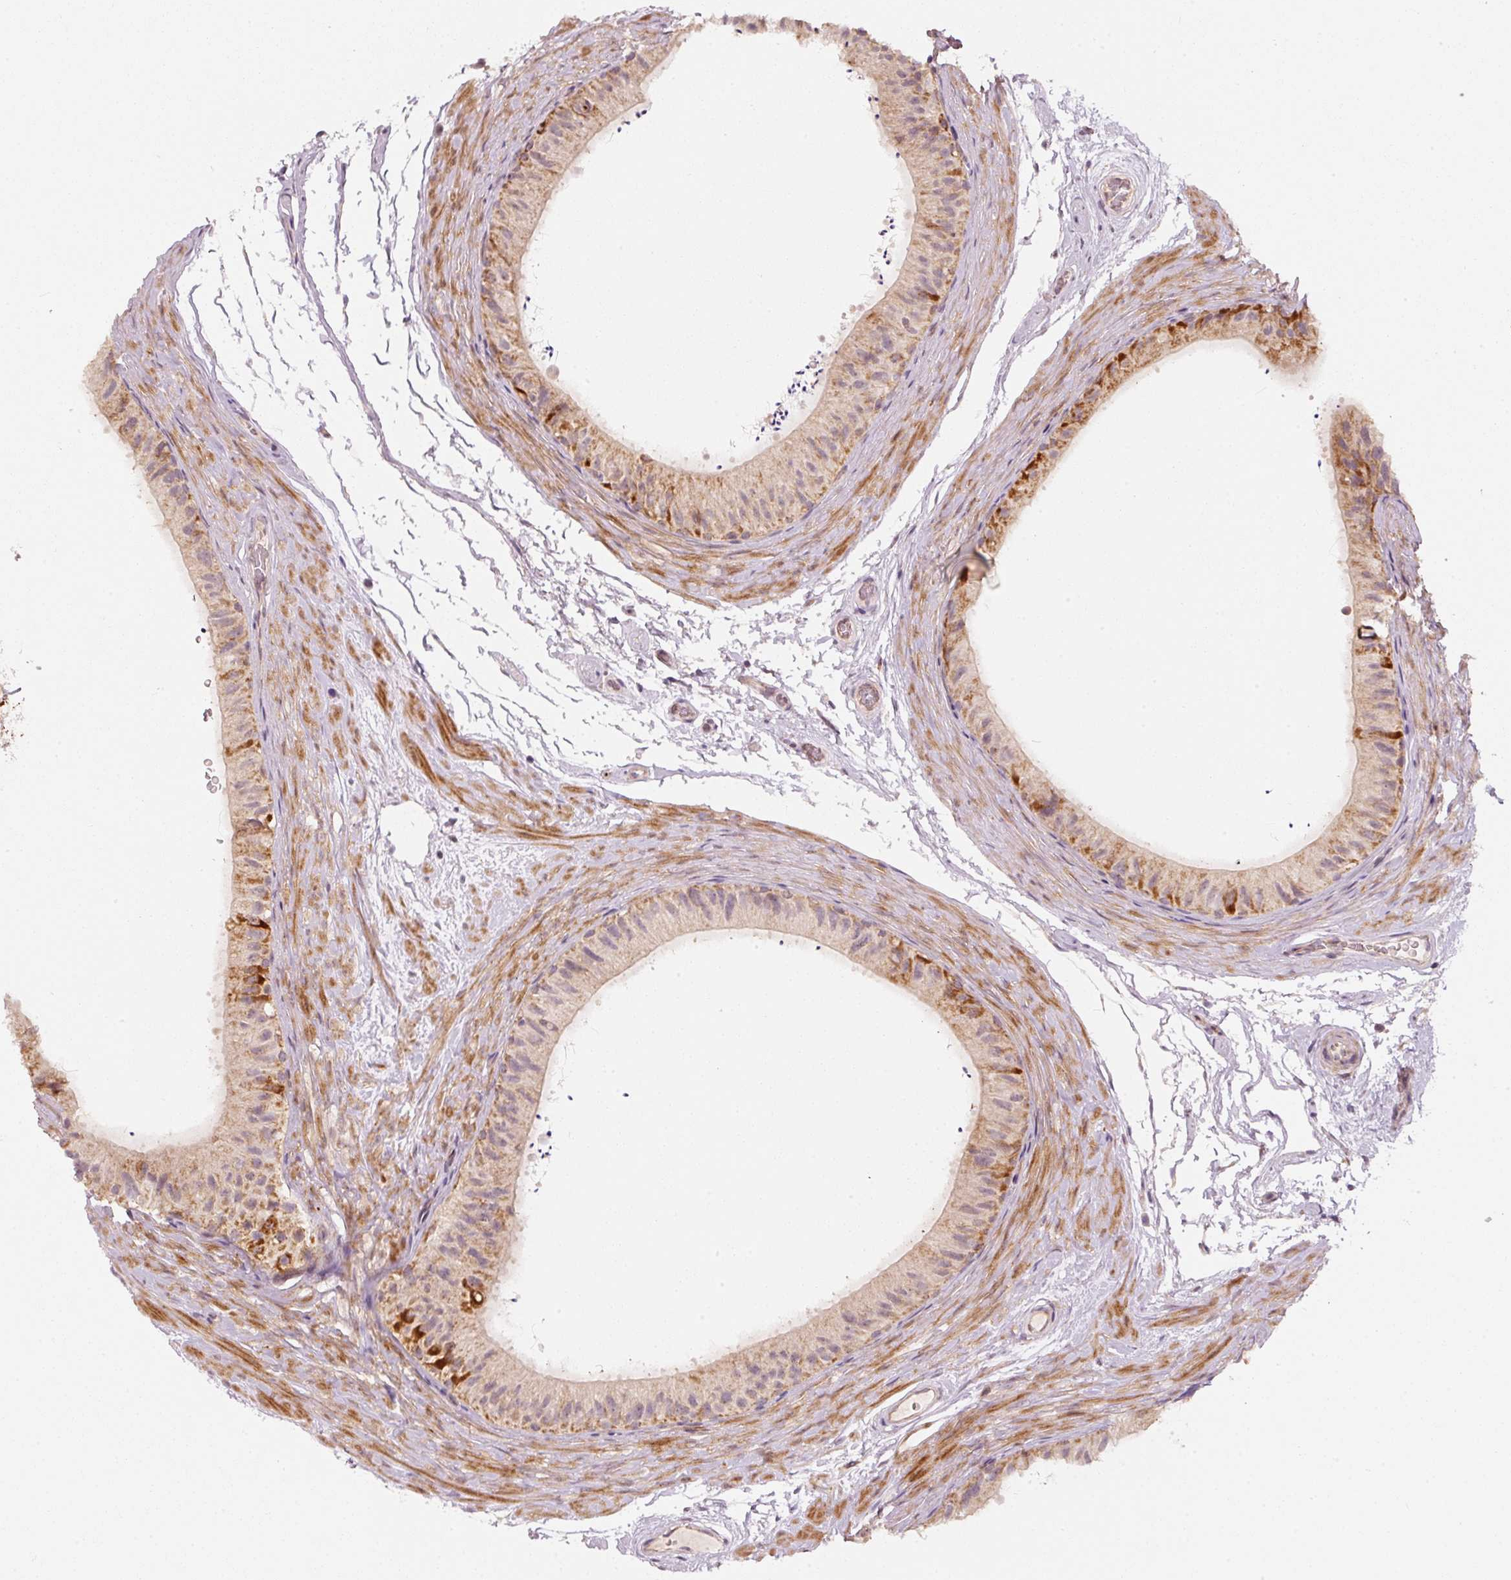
{"staining": {"intensity": "strong", "quantity": "<25%", "location": "cytoplasmic/membranous"}, "tissue": "epididymis", "cell_type": "Glandular cells", "image_type": "normal", "snomed": [{"axis": "morphology", "description": "Normal tissue, NOS"}, {"axis": "topography", "description": "Epididymis"}], "caption": "About <25% of glandular cells in normal human epididymis reveal strong cytoplasmic/membranous protein positivity as visualized by brown immunohistochemical staining.", "gene": "ARHGAP22", "patient": {"sex": "male", "age": 55}}